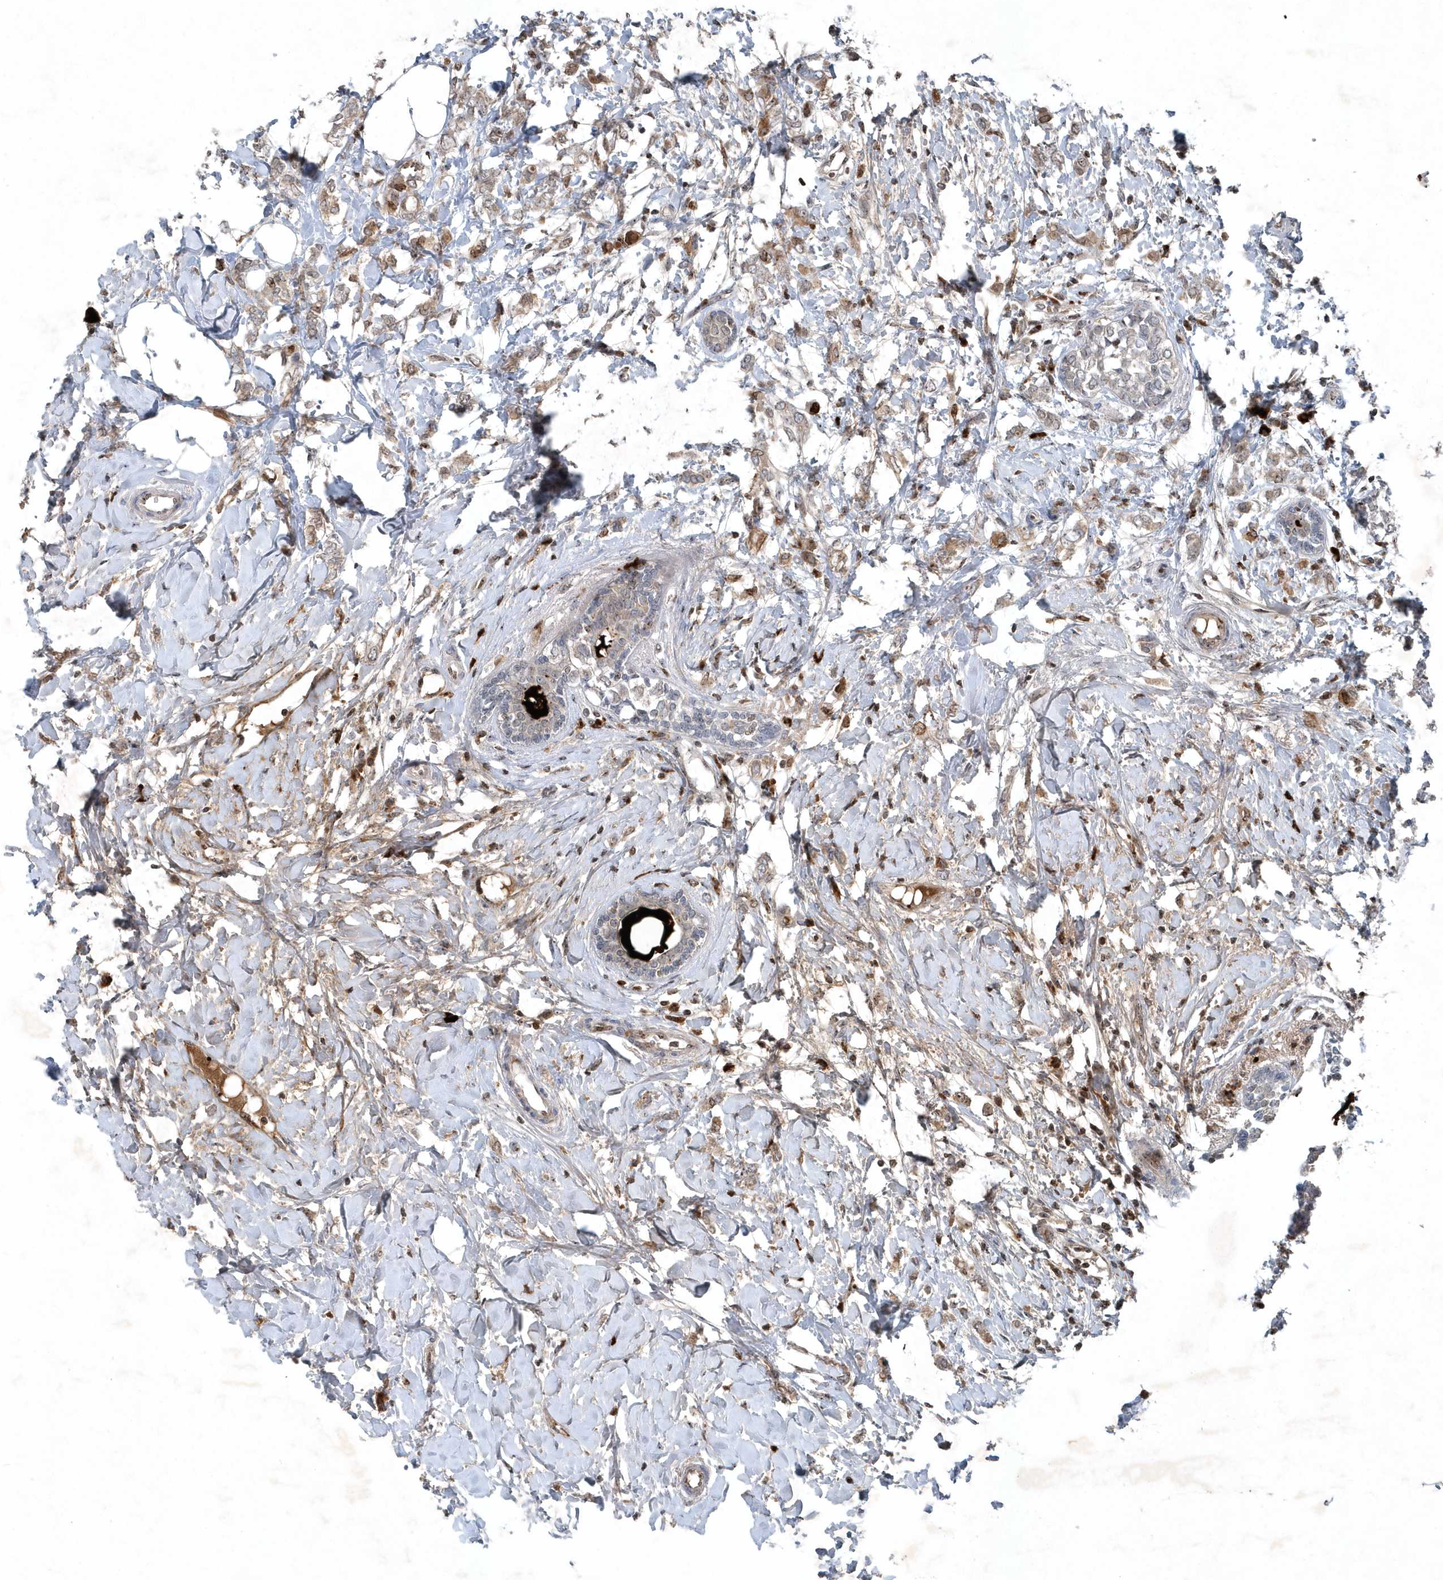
{"staining": {"intensity": "weak", "quantity": ">75%", "location": "cytoplasmic/membranous"}, "tissue": "breast cancer", "cell_type": "Tumor cells", "image_type": "cancer", "snomed": [{"axis": "morphology", "description": "Normal tissue, NOS"}, {"axis": "morphology", "description": "Lobular carcinoma"}, {"axis": "topography", "description": "Breast"}], "caption": "This image demonstrates breast lobular carcinoma stained with IHC to label a protein in brown. The cytoplasmic/membranous of tumor cells show weak positivity for the protein. Nuclei are counter-stained blue.", "gene": "QTRT2", "patient": {"sex": "female", "age": 47}}